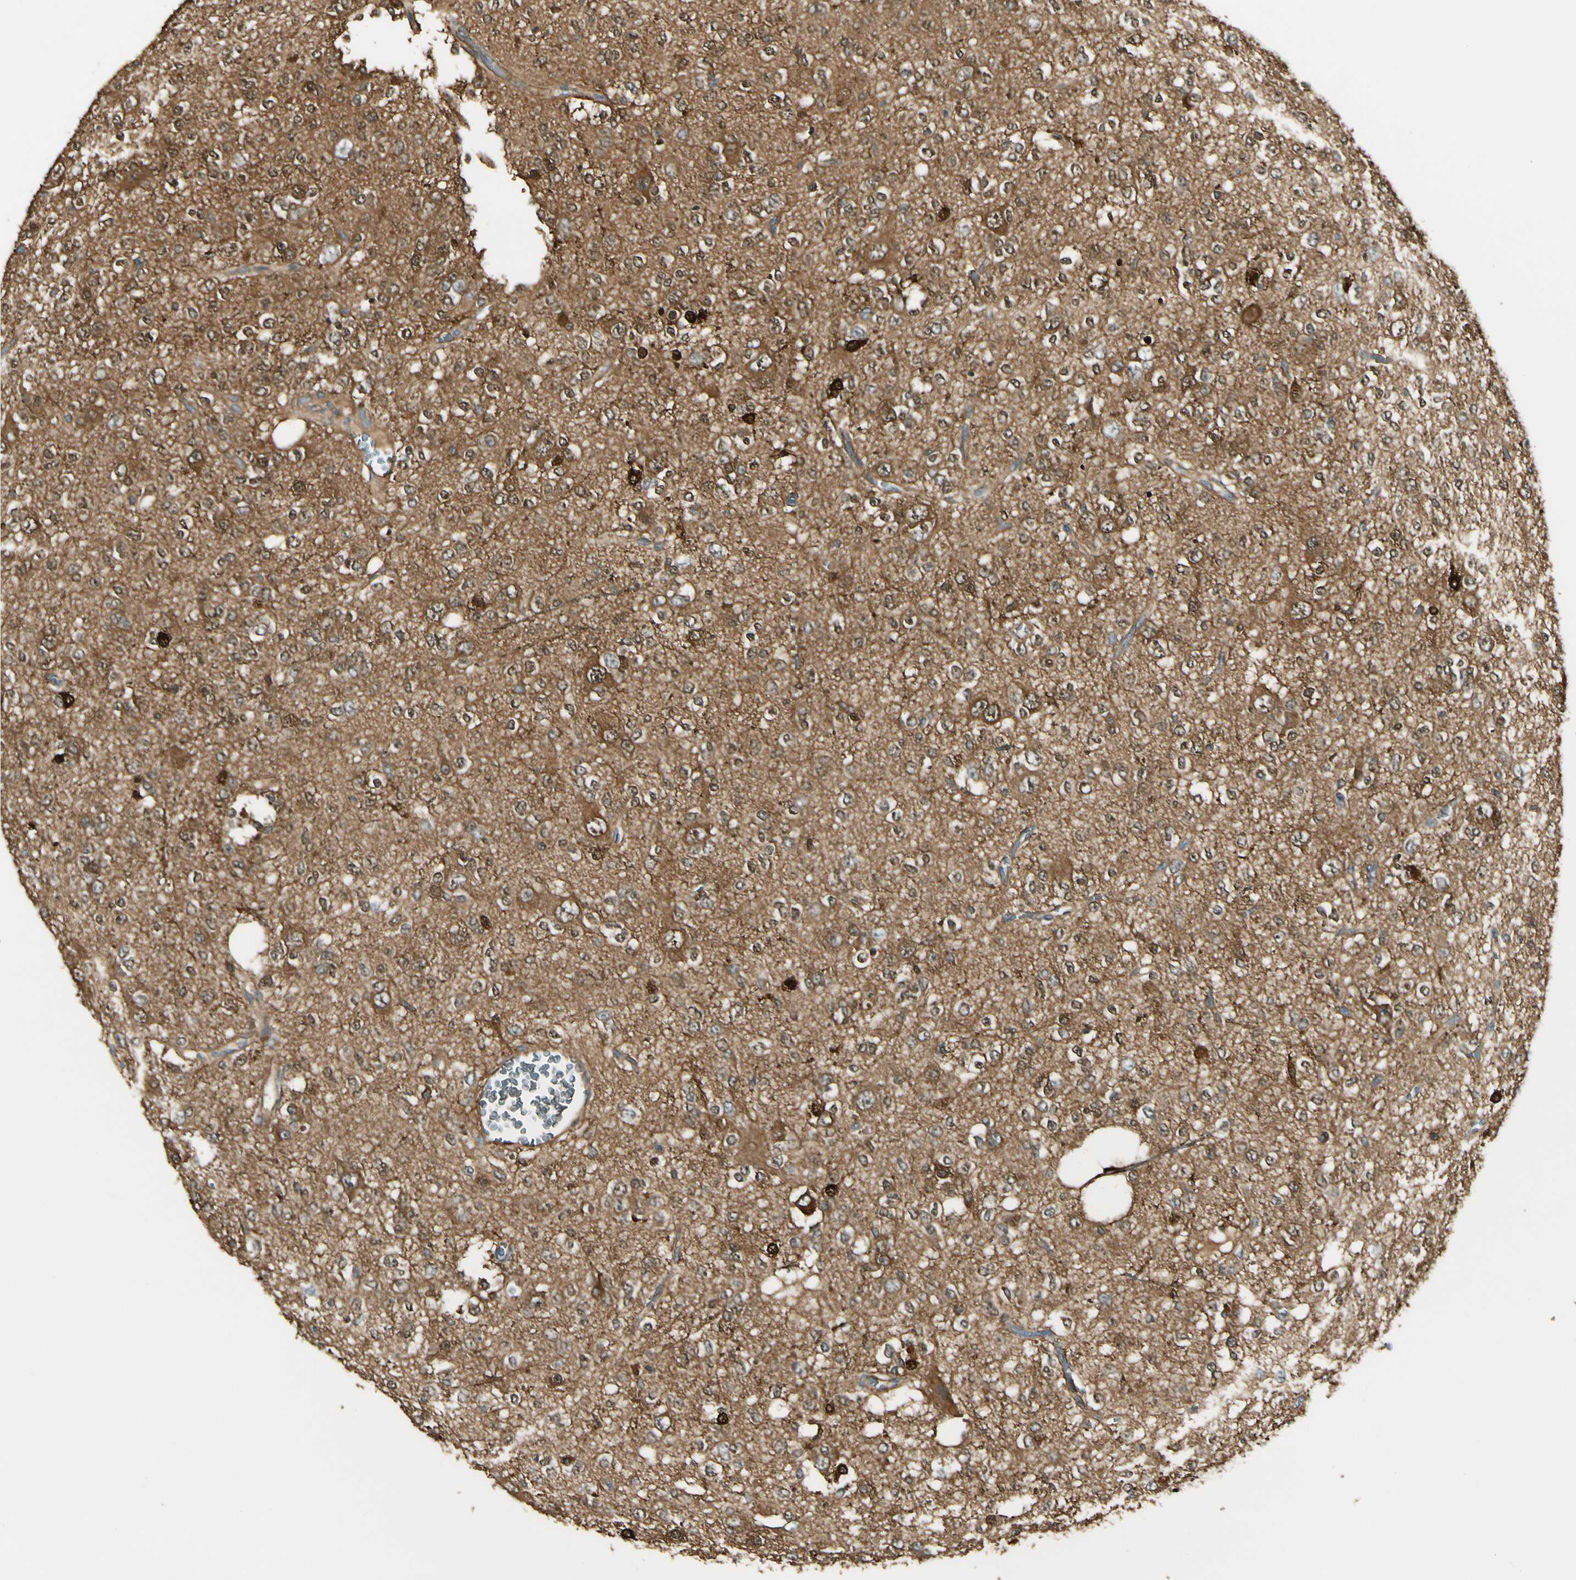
{"staining": {"intensity": "moderate", "quantity": ">75%", "location": "nuclear"}, "tissue": "glioma", "cell_type": "Tumor cells", "image_type": "cancer", "snomed": [{"axis": "morphology", "description": "Glioma, malignant, Low grade"}, {"axis": "topography", "description": "Brain"}], "caption": "Low-grade glioma (malignant) stained for a protein demonstrates moderate nuclear positivity in tumor cells. (IHC, brightfield microscopy, high magnification).", "gene": "FTH1", "patient": {"sex": "male", "age": 38}}